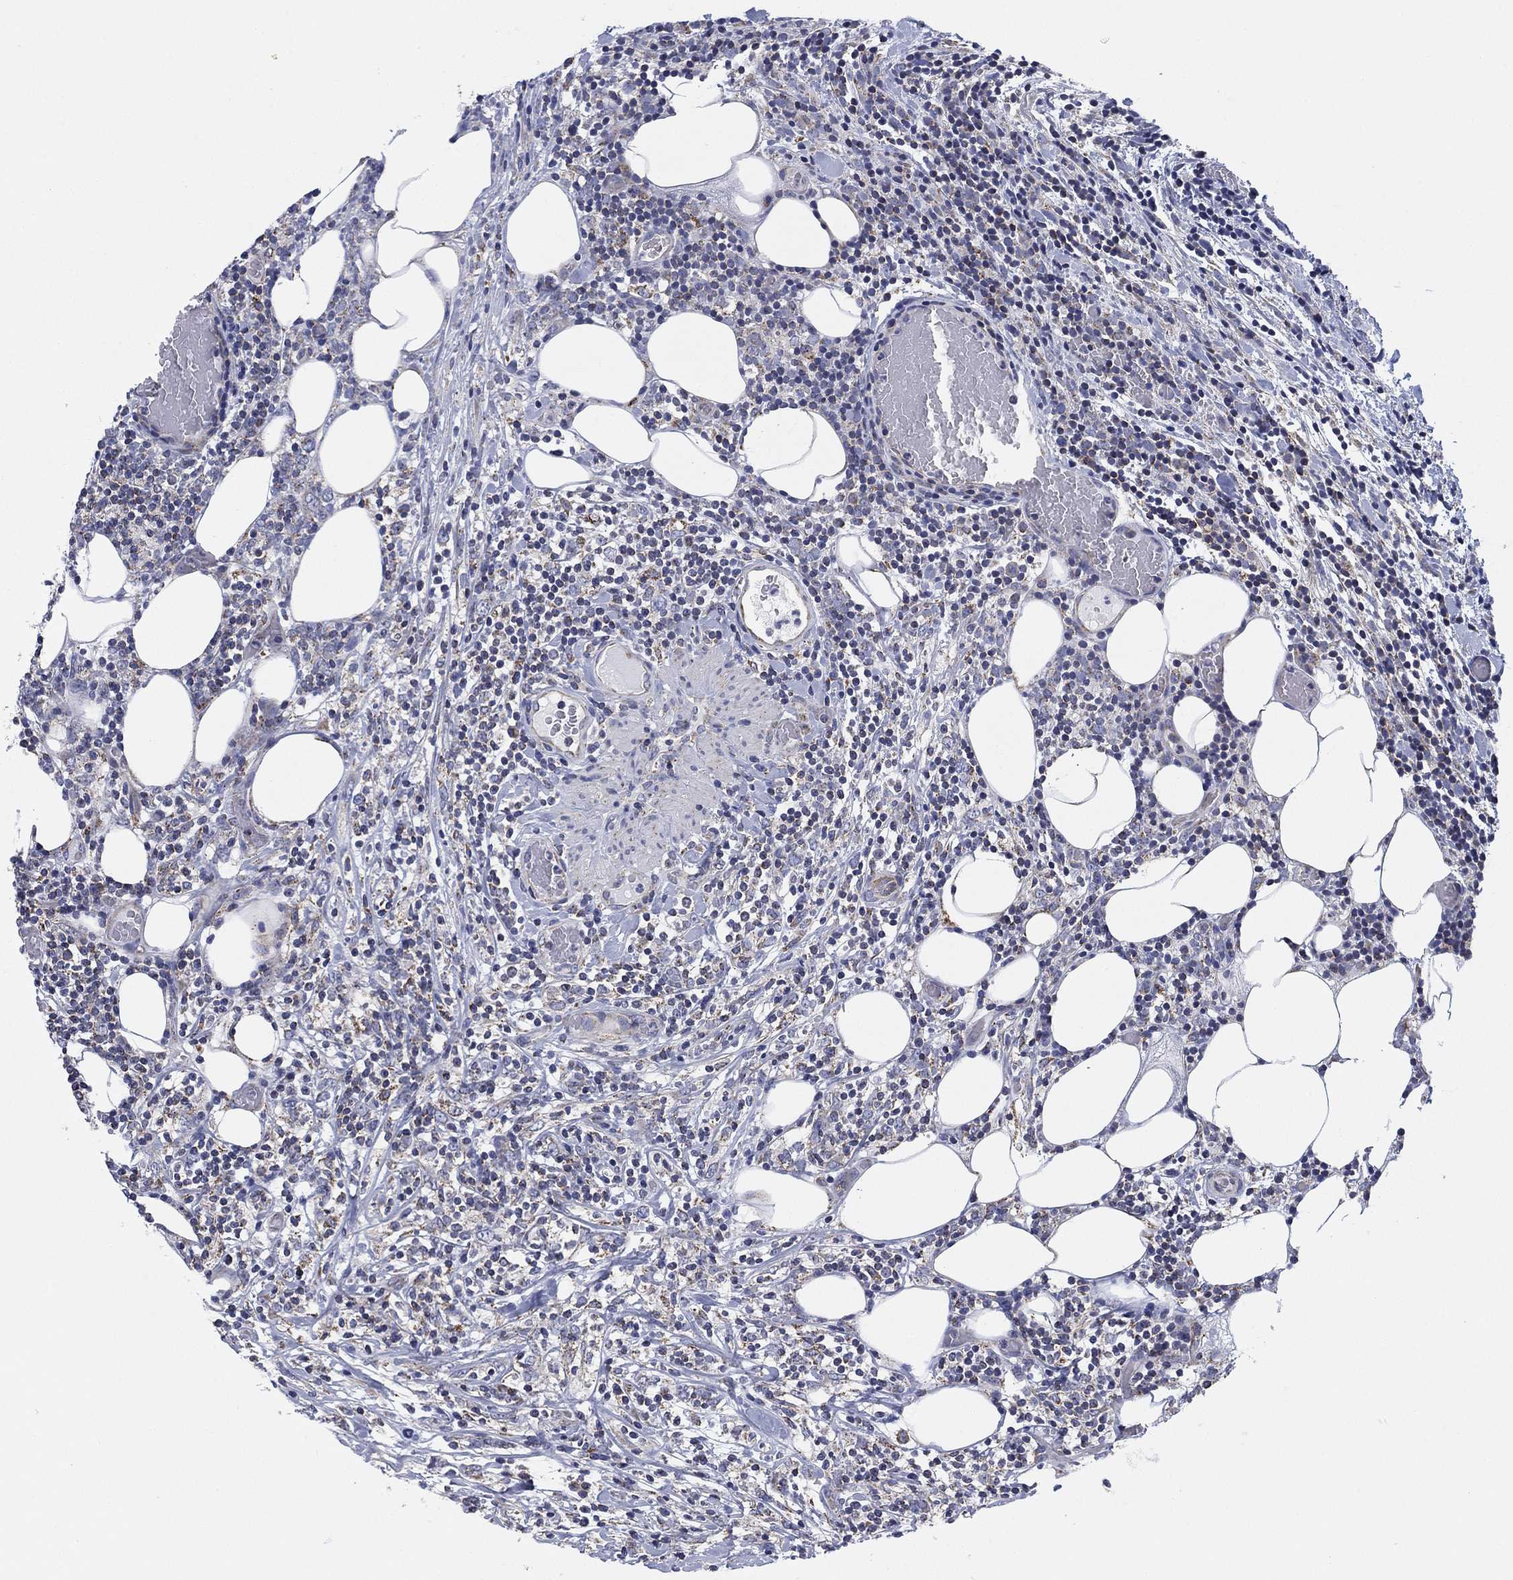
{"staining": {"intensity": "negative", "quantity": "none", "location": "none"}, "tissue": "lymphoma", "cell_type": "Tumor cells", "image_type": "cancer", "snomed": [{"axis": "morphology", "description": "Malignant lymphoma, non-Hodgkin's type, High grade"}, {"axis": "topography", "description": "Lymph node"}], "caption": "High-grade malignant lymphoma, non-Hodgkin's type stained for a protein using immunohistochemistry (IHC) exhibits no positivity tumor cells.", "gene": "NACAD", "patient": {"sex": "female", "age": 84}}